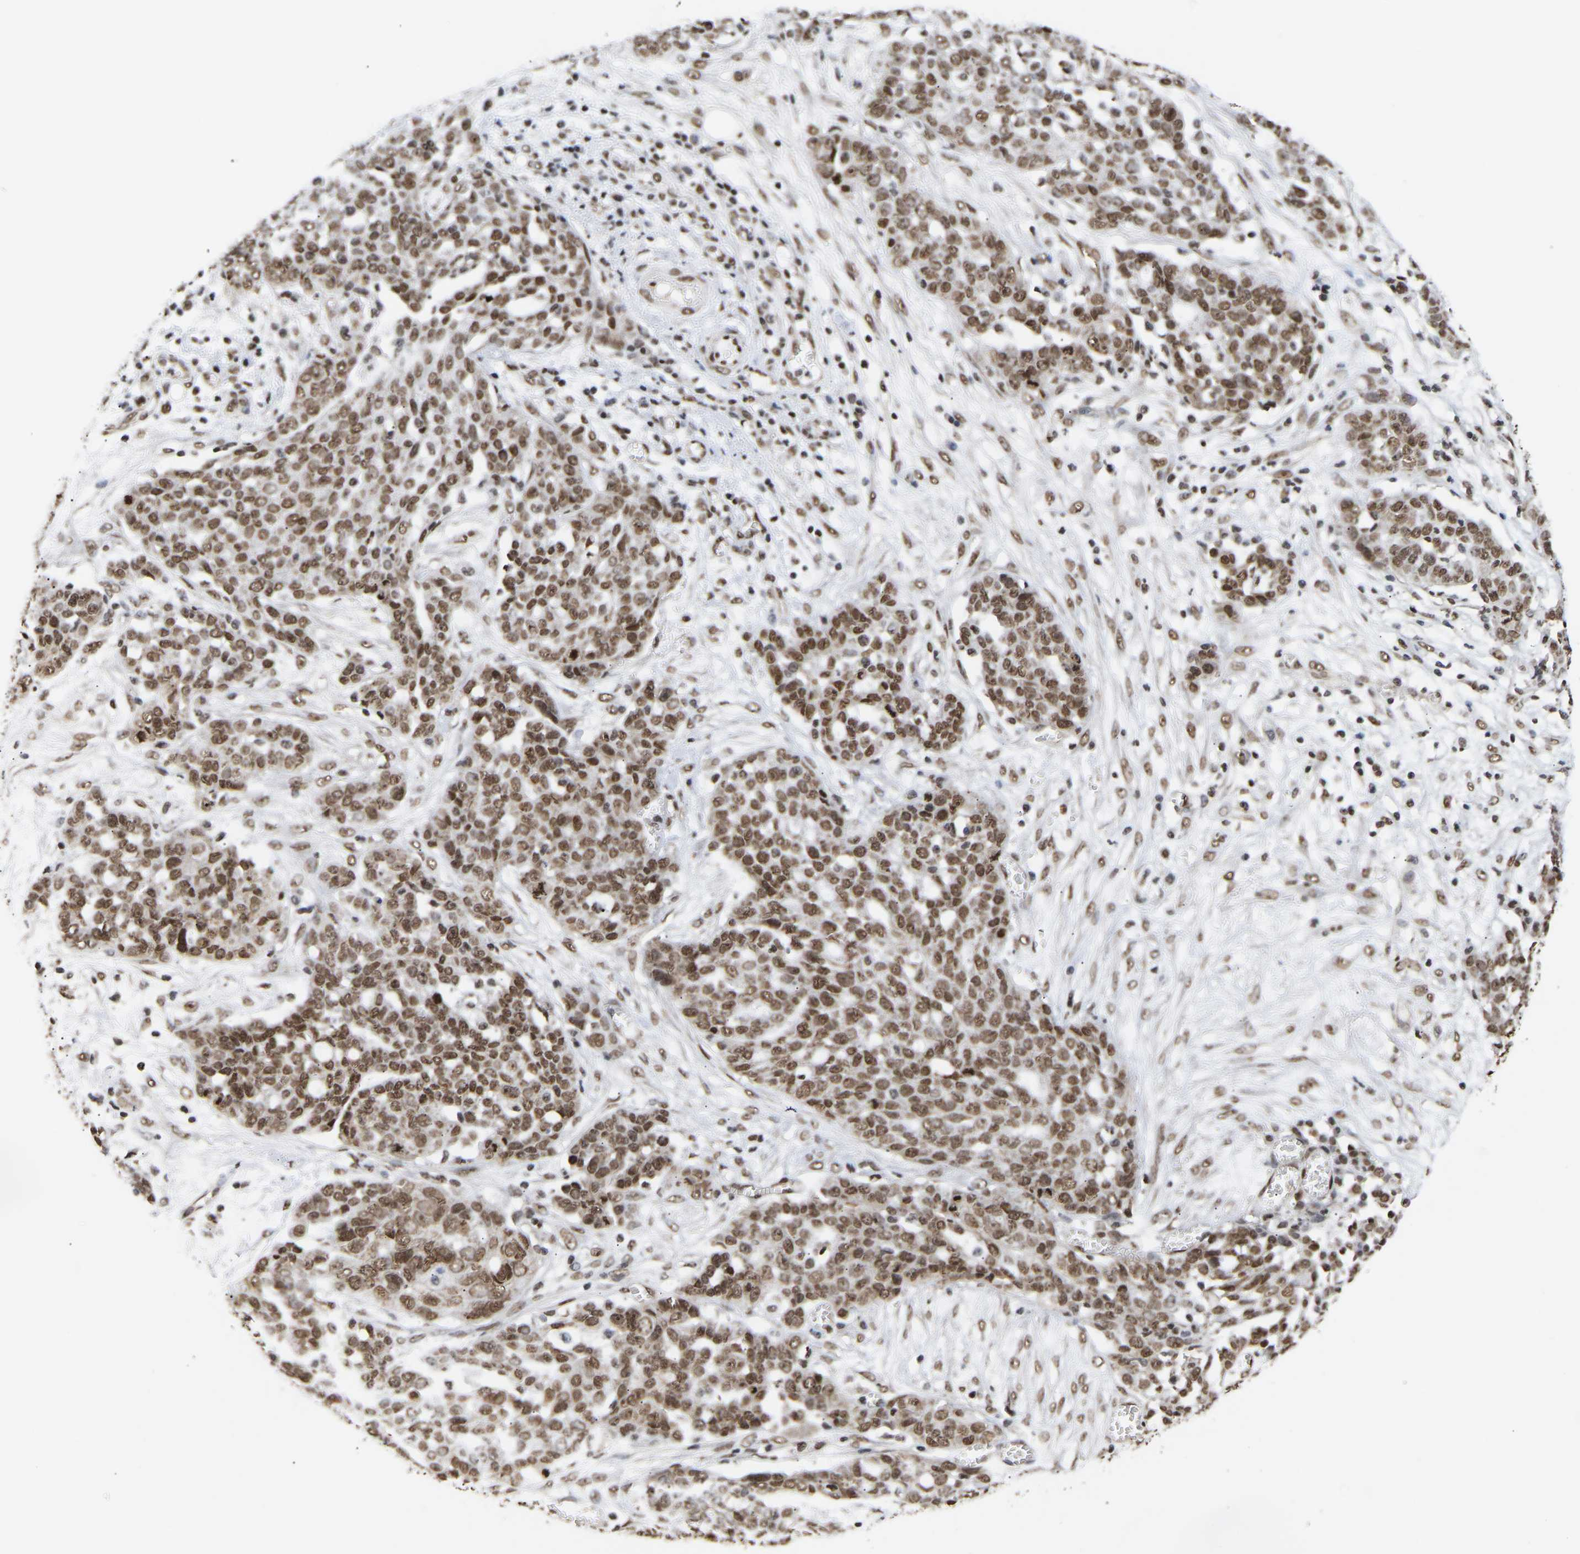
{"staining": {"intensity": "strong", "quantity": ">75%", "location": "nuclear"}, "tissue": "ovarian cancer", "cell_type": "Tumor cells", "image_type": "cancer", "snomed": [{"axis": "morphology", "description": "Cystadenocarcinoma, serous, NOS"}, {"axis": "topography", "description": "Soft tissue"}, {"axis": "topography", "description": "Ovary"}], "caption": "Immunohistochemical staining of serous cystadenocarcinoma (ovarian) demonstrates strong nuclear protein staining in about >75% of tumor cells. Immunohistochemistry (ihc) stains the protein in brown and the nuclei are stained blue.", "gene": "PSIP1", "patient": {"sex": "female", "age": 57}}